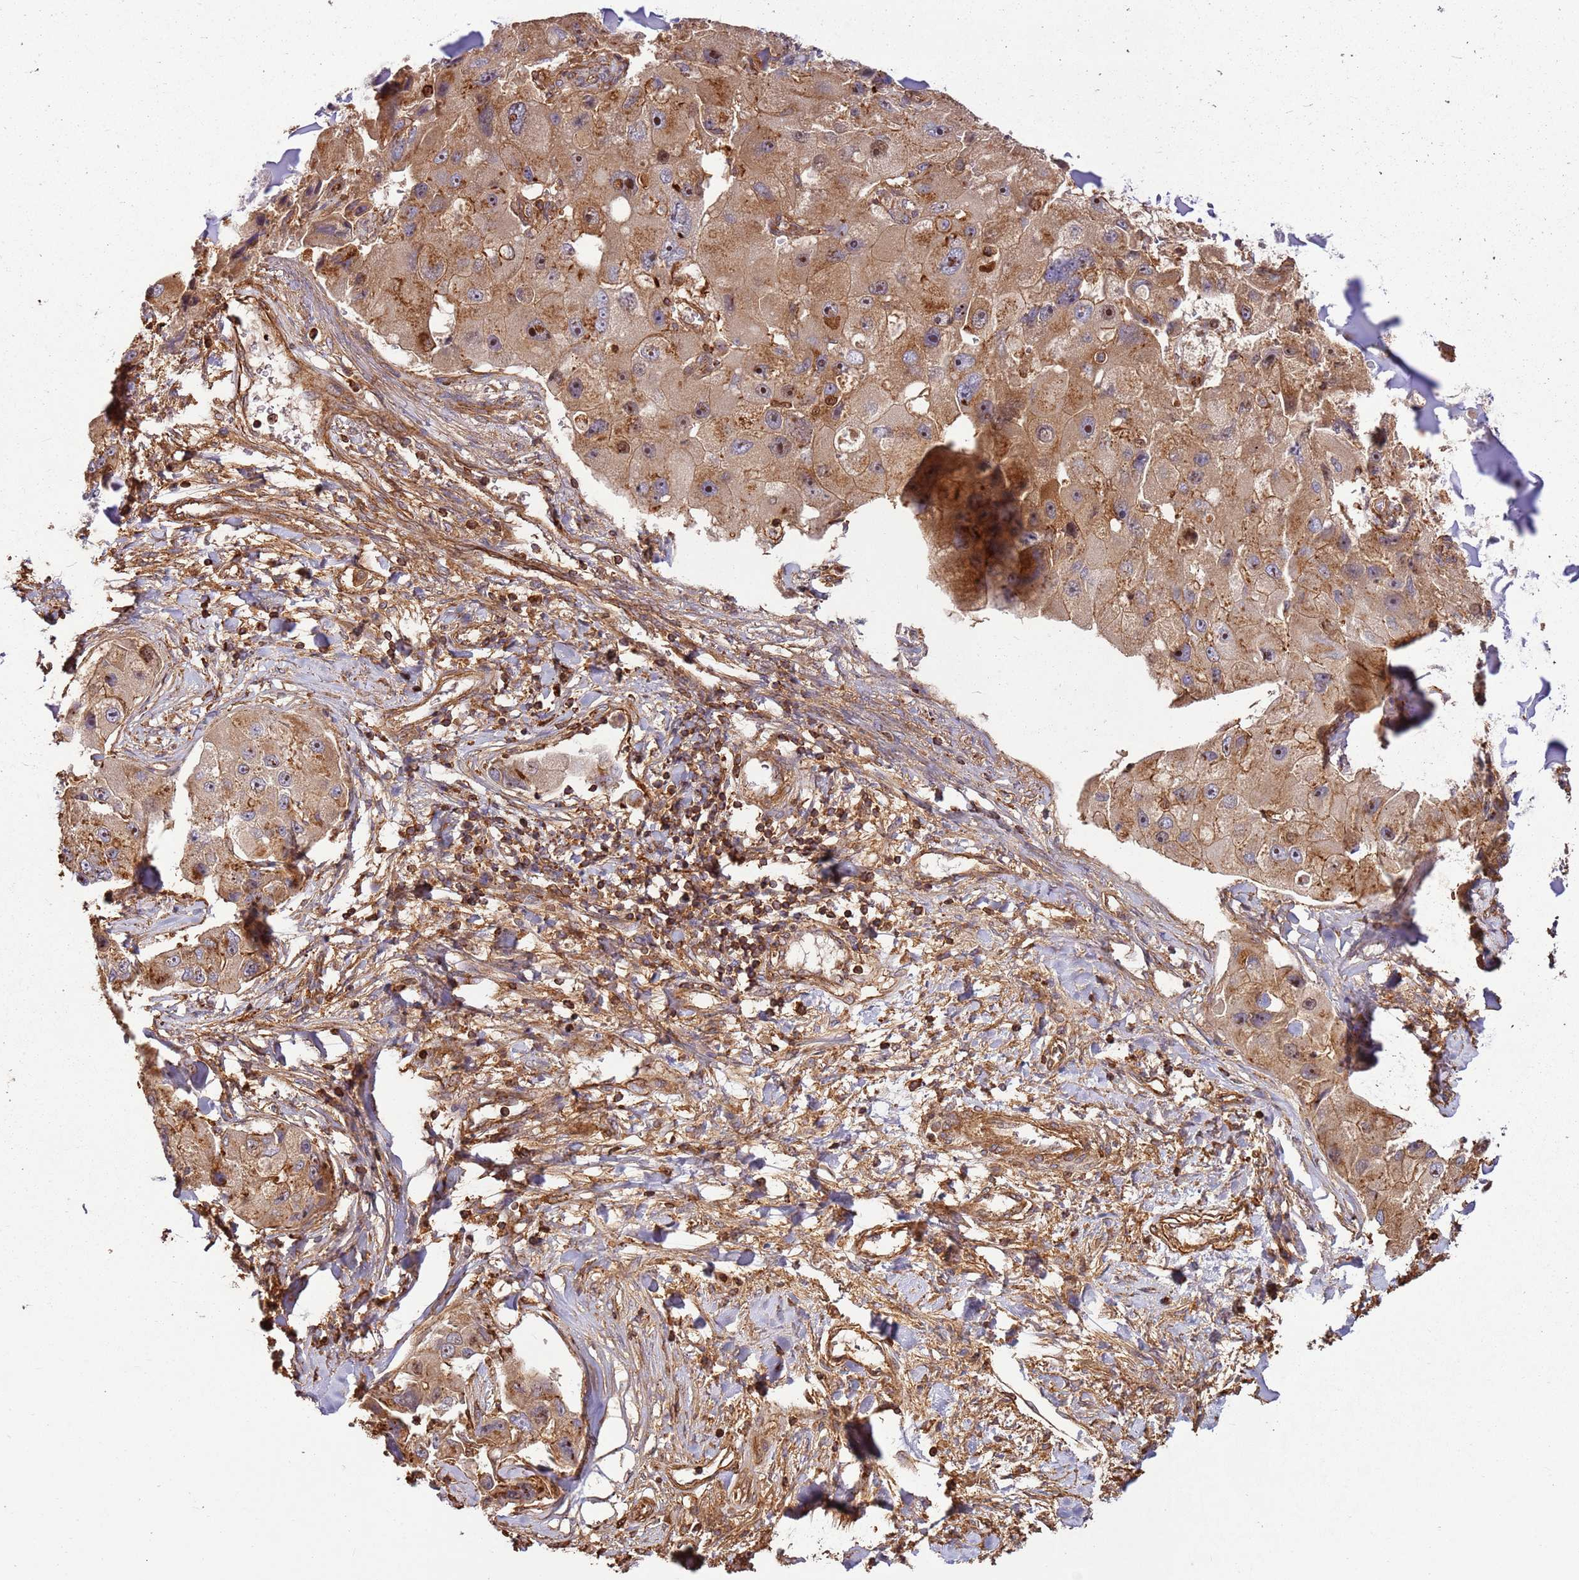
{"staining": {"intensity": "moderate", "quantity": ">75%", "location": "cytoplasmic/membranous,nuclear"}, "tissue": "lung cancer", "cell_type": "Tumor cells", "image_type": "cancer", "snomed": [{"axis": "morphology", "description": "Adenocarcinoma, NOS"}, {"axis": "topography", "description": "Lung"}], "caption": "This photomicrograph exhibits immunohistochemistry (IHC) staining of lung cancer, with medium moderate cytoplasmic/membranous and nuclear staining in about >75% of tumor cells.", "gene": "ACVR2A", "patient": {"sex": "female", "age": 54}}